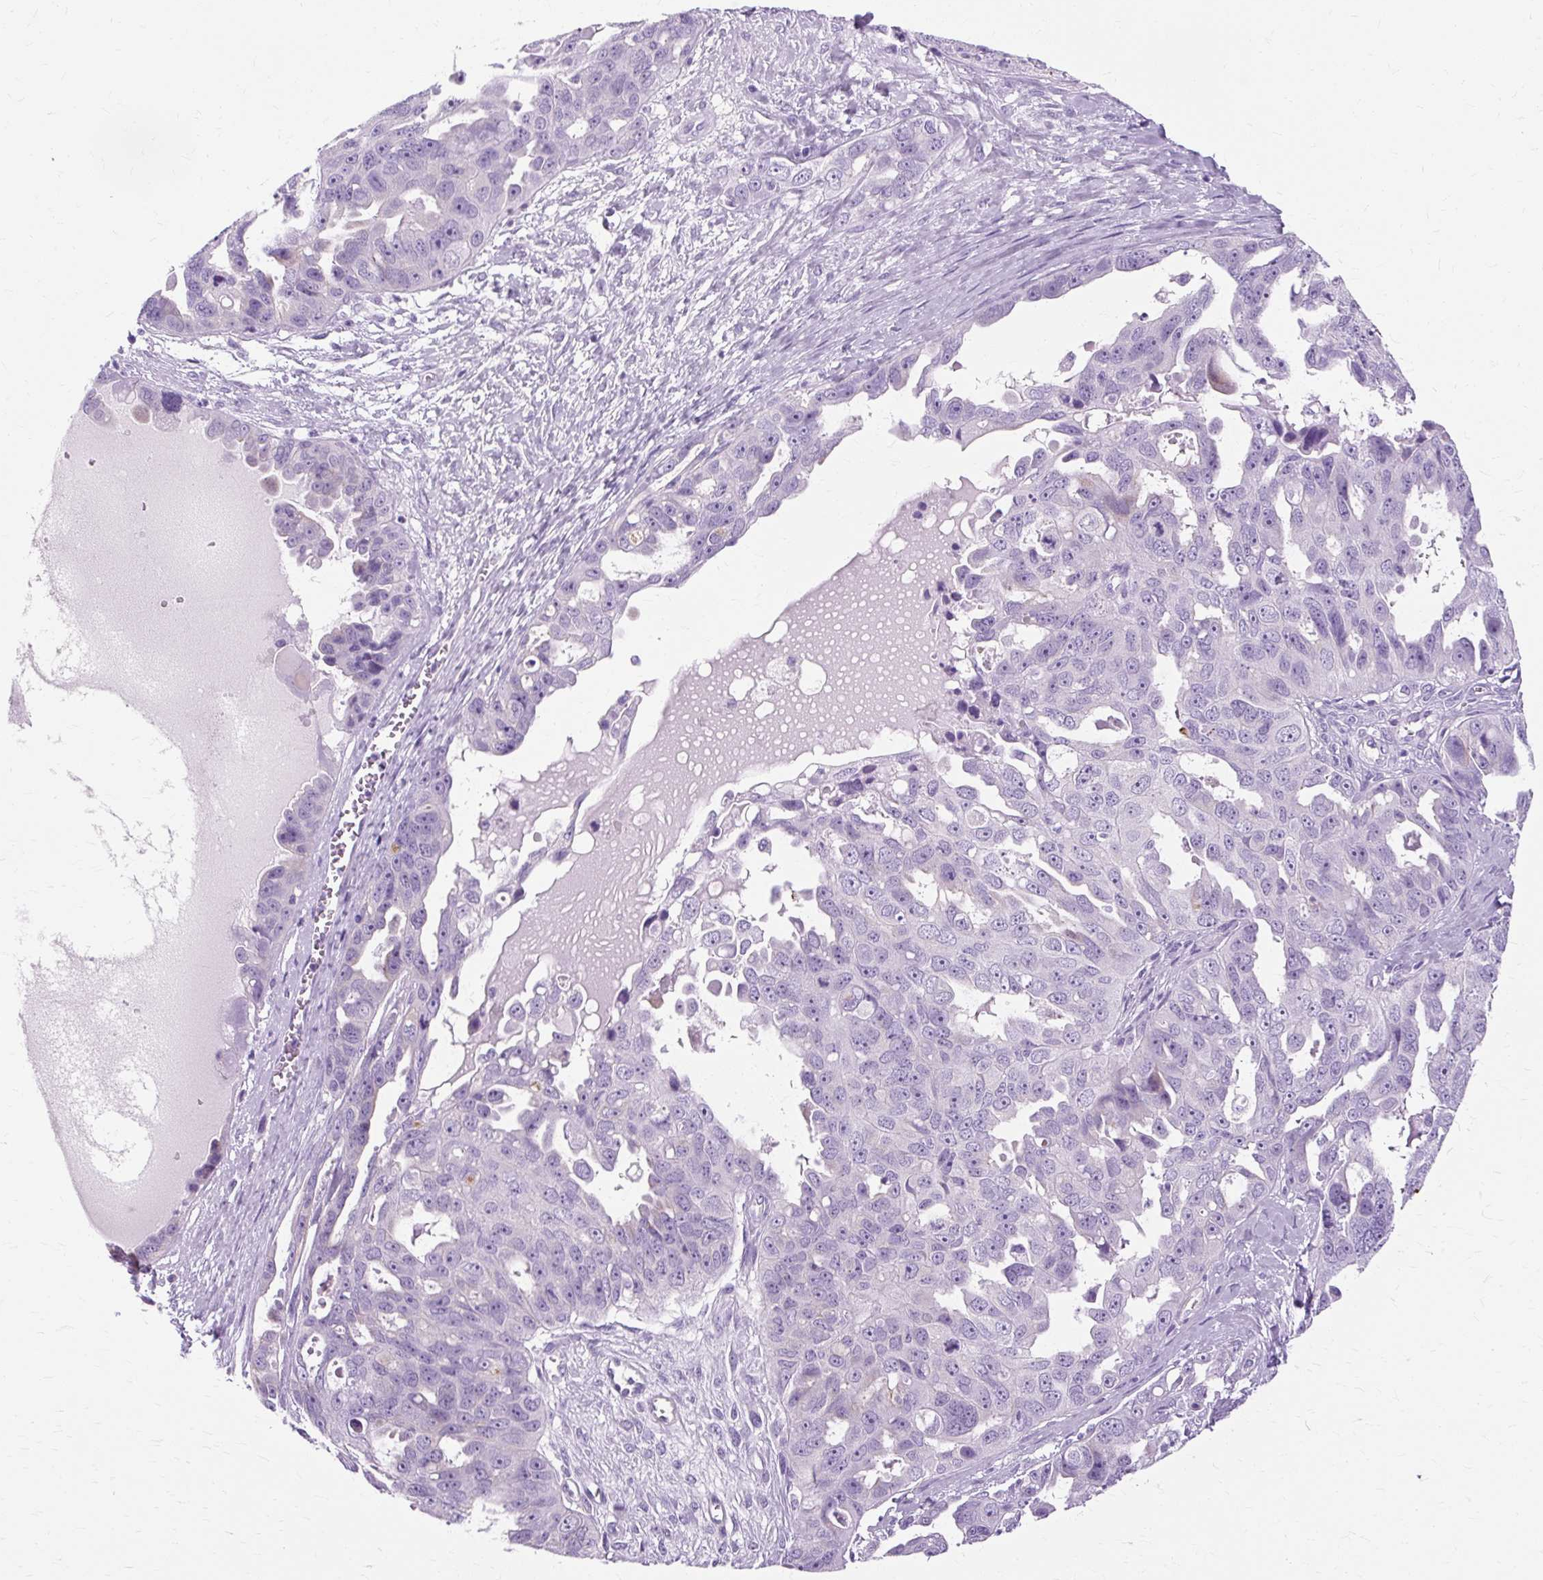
{"staining": {"intensity": "negative", "quantity": "none", "location": "none"}, "tissue": "ovarian cancer", "cell_type": "Tumor cells", "image_type": "cancer", "snomed": [{"axis": "morphology", "description": "Carcinoma, endometroid"}, {"axis": "topography", "description": "Ovary"}], "caption": "Immunohistochemical staining of human ovarian cancer shows no significant staining in tumor cells.", "gene": "TMEM89", "patient": {"sex": "female", "age": 70}}